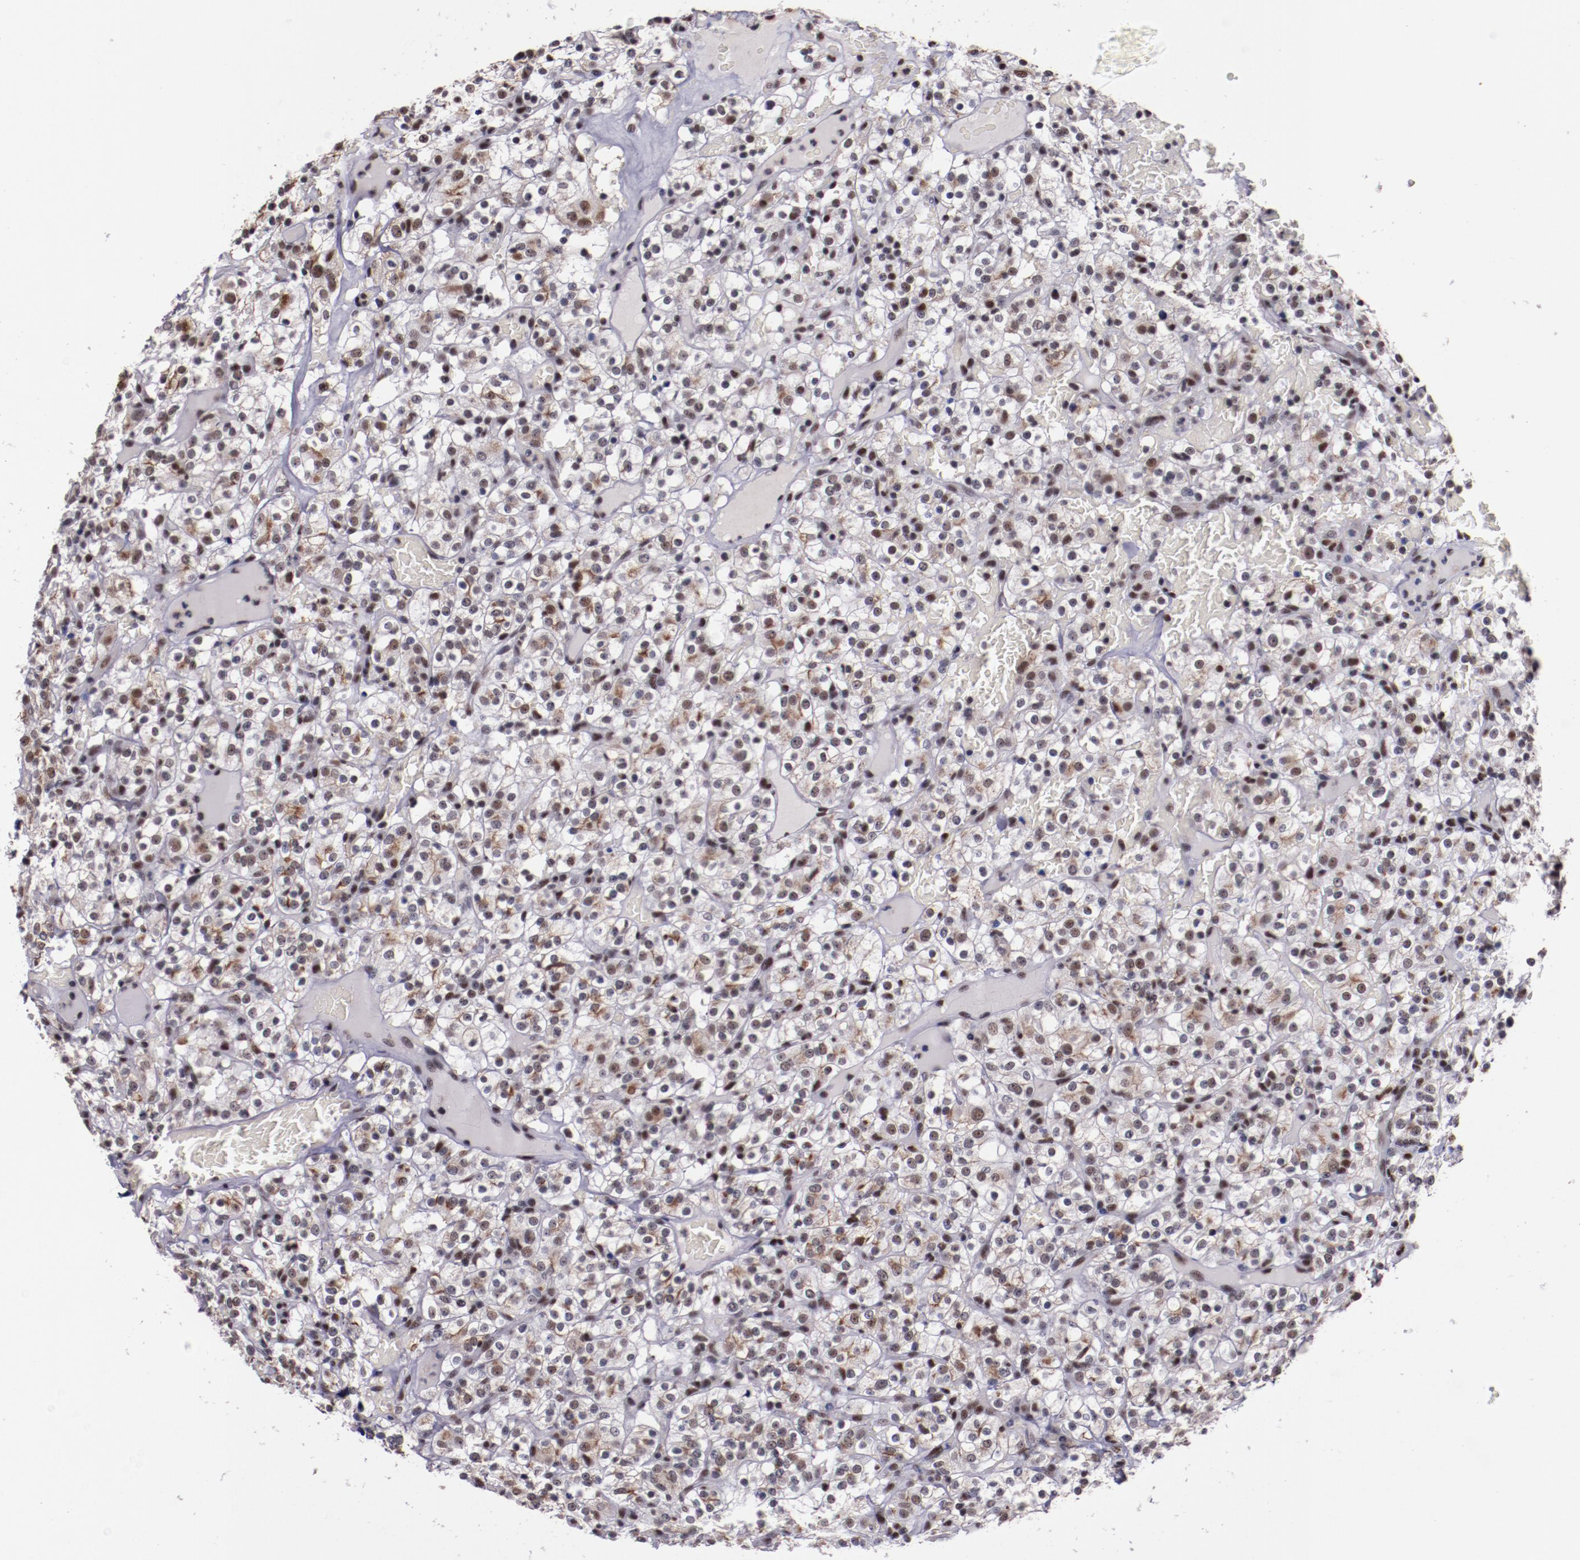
{"staining": {"intensity": "moderate", "quantity": "25%-75%", "location": "nuclear"}, "tissue": "renal cancer", "cell_type": "Tumor cells", "image_type": "cancer", "snomed": [{"axis": "morphology", "description": "Normal tissue, NOS"}, {"axis": "morphology", "description": "Adenocarcinoma, NOS"}, {"axis": "topography", "description": "Kidney"}], "caption": "Immunohistochemistry (IHC) micrograph of neoplastic tissue: renal adenocarcinoma stained using immunohistochemistry (IHC) demonstrates medium levels of moderate protein expression localized specifically in the nuclear of tumor cells, appearing as a nuclear brown color.", "gene": "PPP4R3A", "patient": {"sex": "female", "age": 72}}